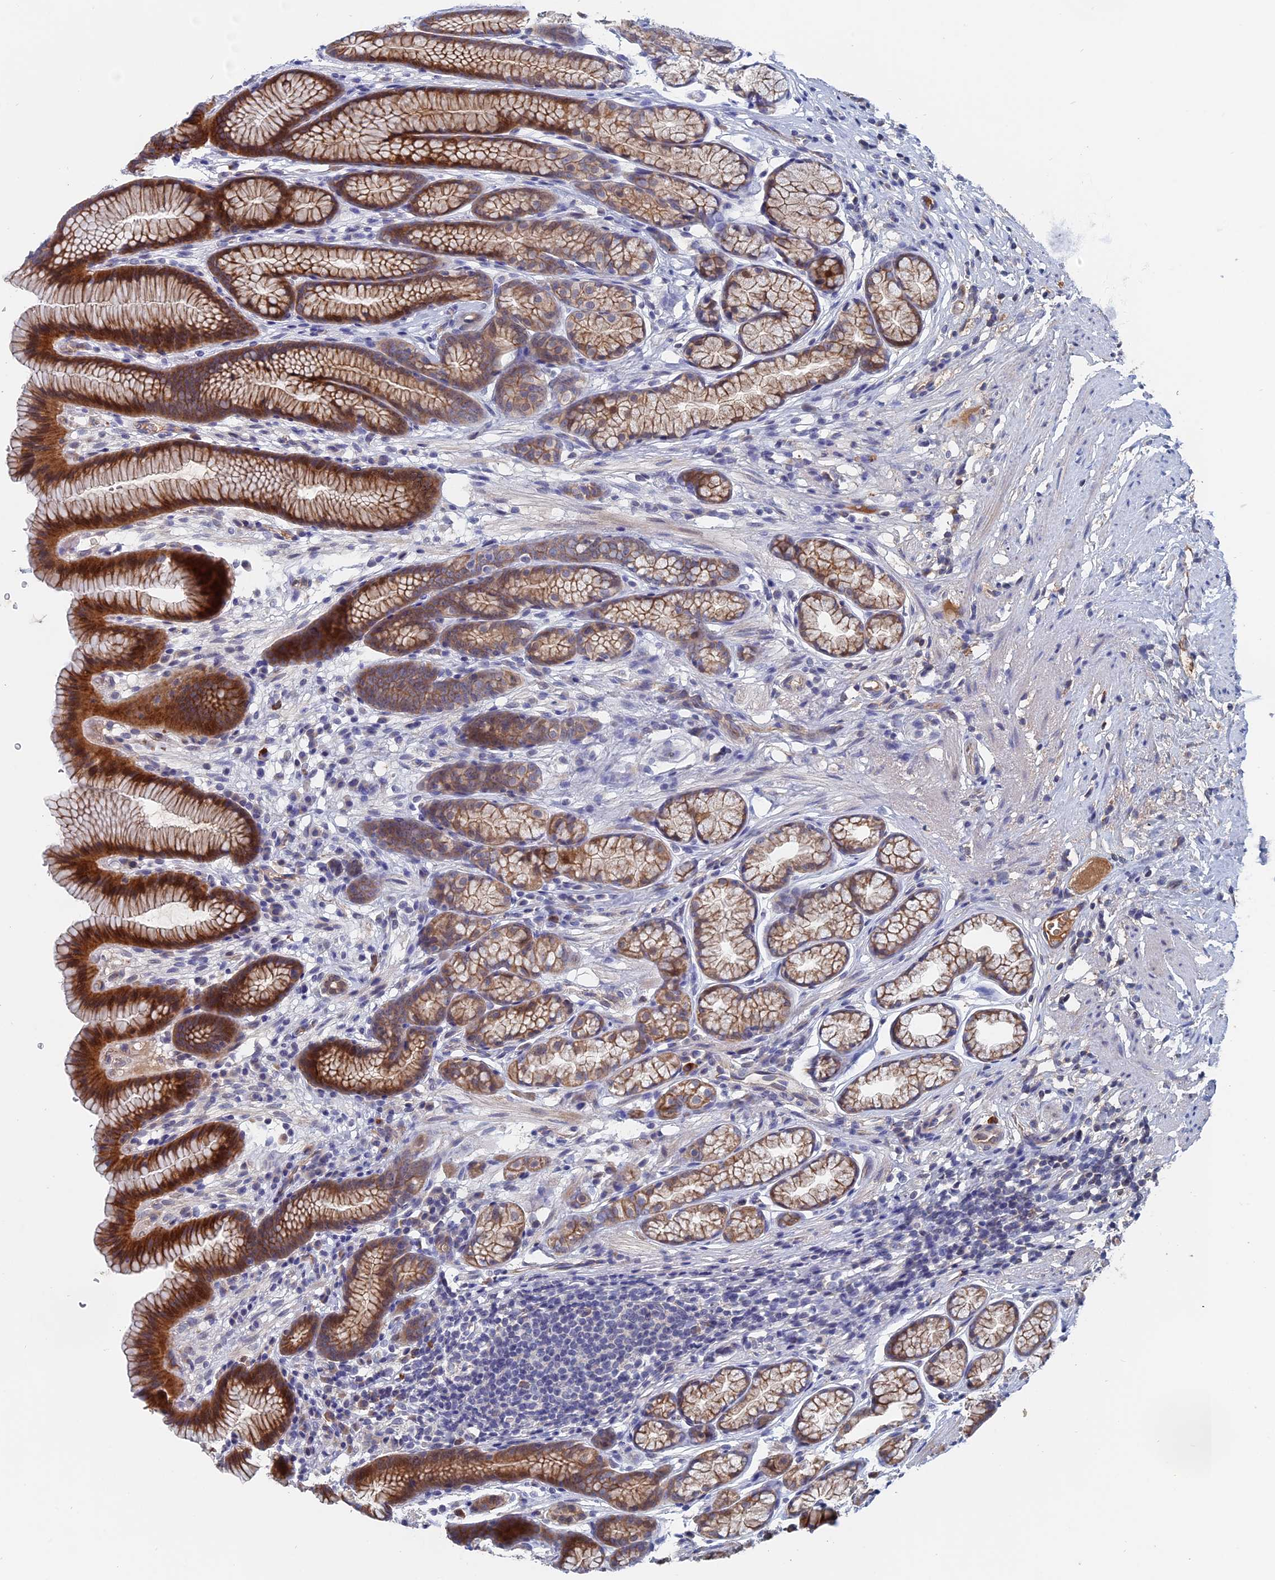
{"staining": {"intensity": "moderate", "quantity": "25%-75%", "location": "cytoplasmic/membranous"}, "tissue": "stomach", "cell_type": "Glandular cells", "image_type": "normal", "snomed": [{"axis": "morphology", "description": "Normal tissue, NOS"}, {"axis": "topography", "description": "Stomach"}], "caption": "Protein staining of benign stomach reveals moderate cytoplasmic/membranous staining in approximately 25%-75% of glandular cells.", "gene": "SLC33A1", "patient": {"sex": "male", "age": 42}}